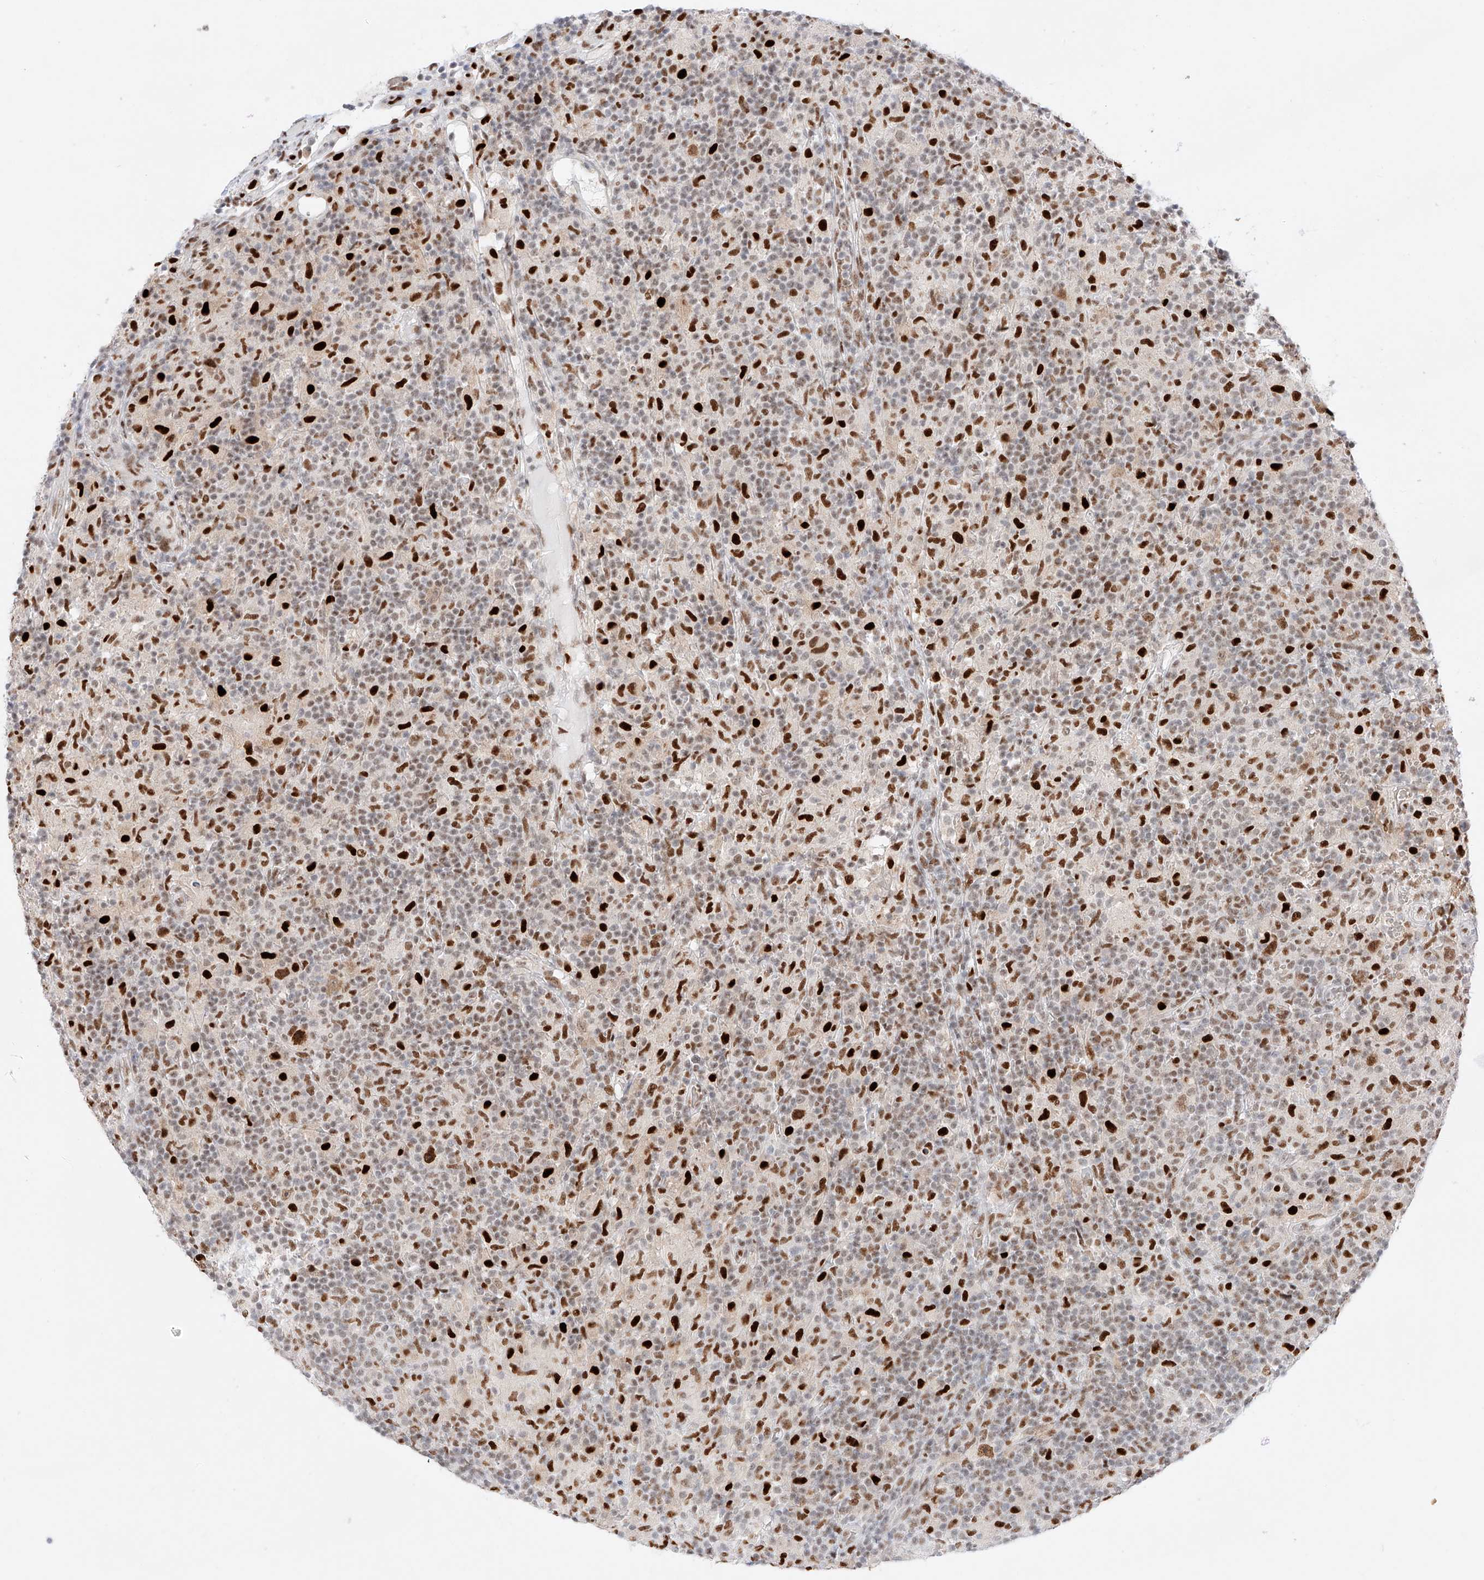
{"staining": {"intensity": "moderate", "quantity": ">75%", "location": "nuclear"}, "tissue": "lymphoma", "cell_type": "Tumor cells", "image_type": "cancer", "snomed": [{"axis": "morphology", "description": "Hodgkin's disease, NOS"}, {"axis": "topography", "description": "Lymph node"}], "caption": "DAB immunohistochemical staining of lymphoma demonstrates moderate nuclear protein staining in approximately >75% of tumor cells. The protein is shown in brown color, while the nuclei are stained blue.", "gene": "APIP", "patient": {"sex": "male", "age": 70}}